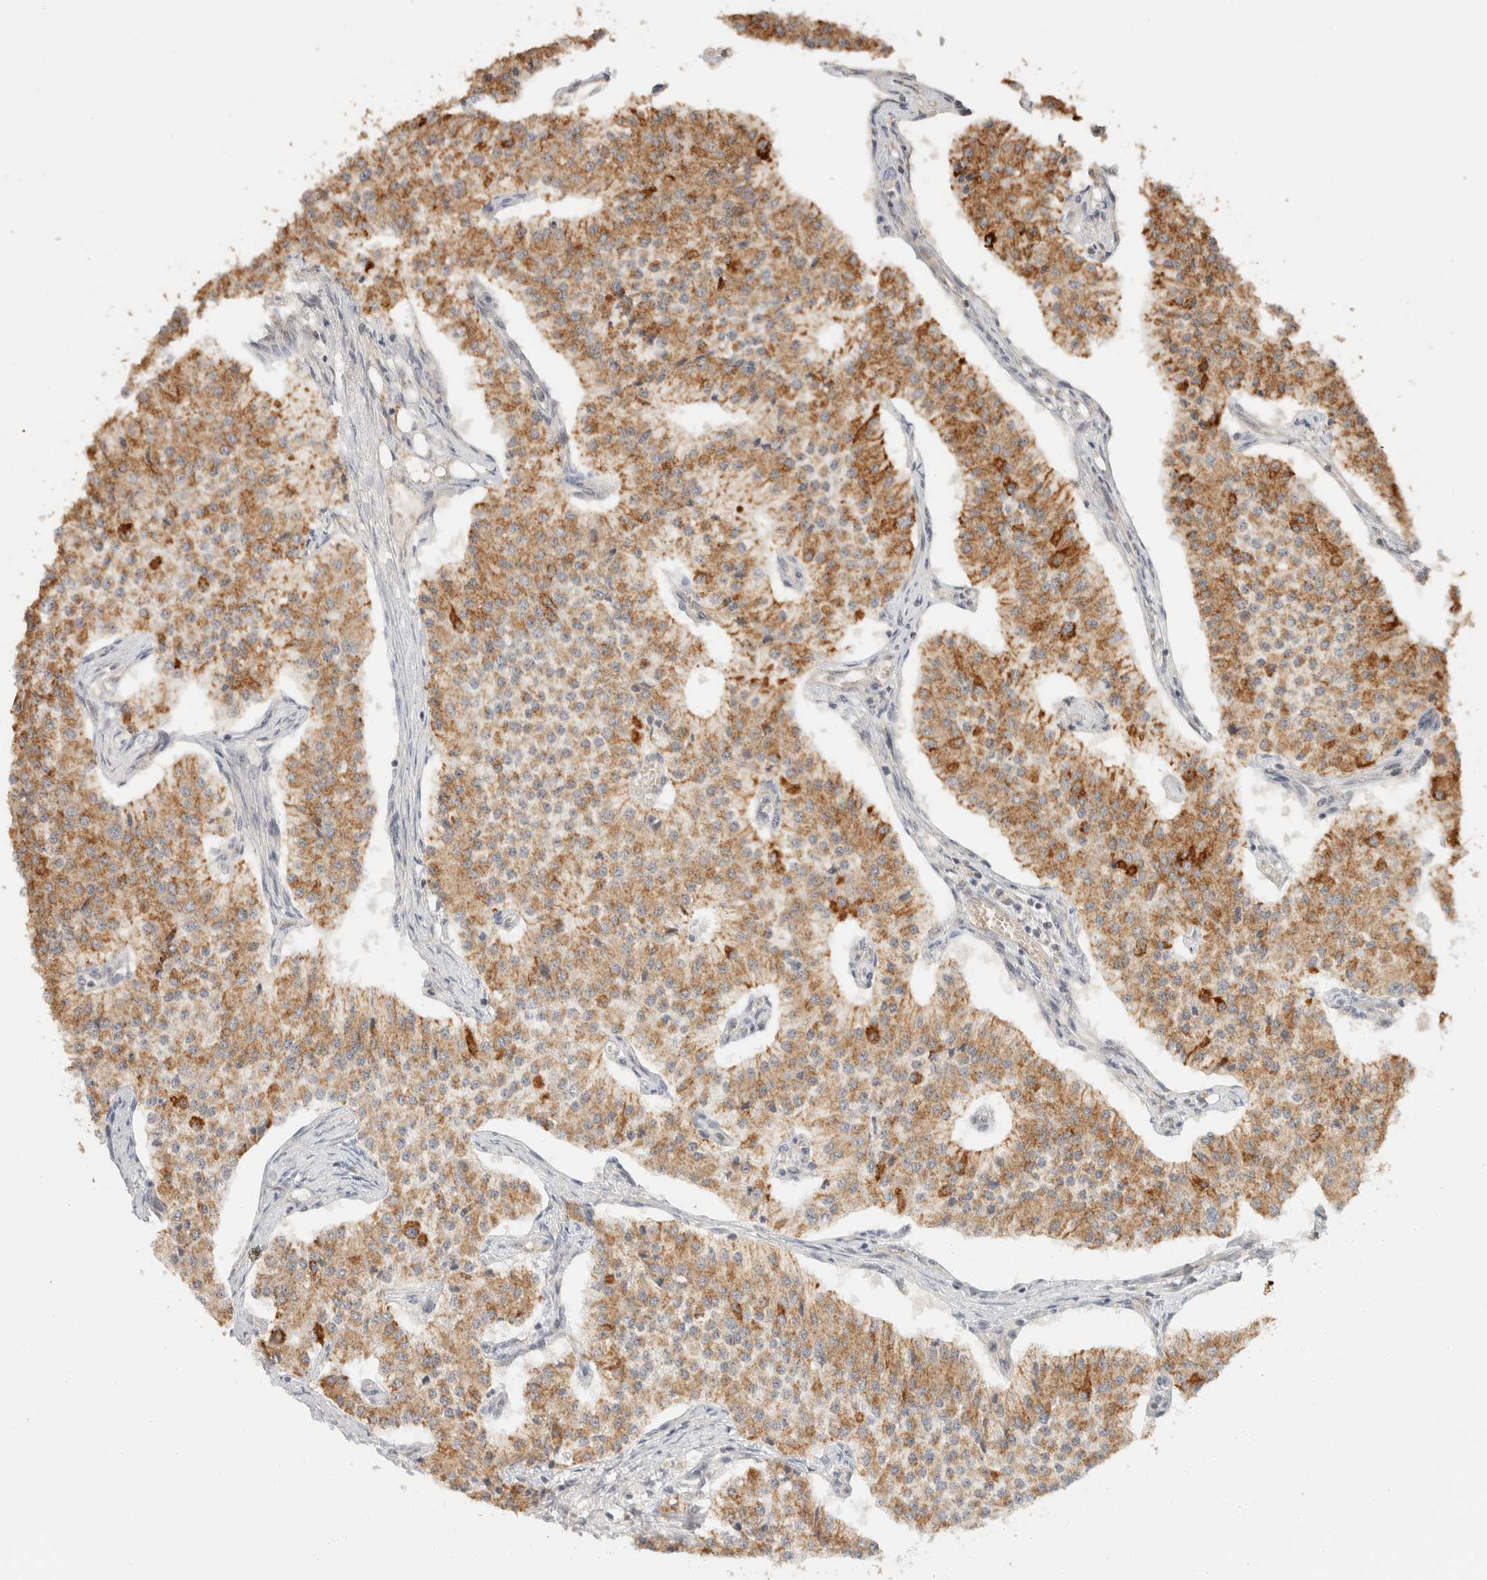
{"staining": {"intensity": "moderate", "quantity": ">75%", "location": "cytoplasmic/membranous"}, "tissue": "carcinoid", "cell_type": "Tumor cells", "image_type": "cancer", "snomed": [{"axis": "morphology", "description": "Carcinoid, malignant, NOS"}, {"axis": "topography", "description": "Colon"}], "caption": "DAB (3,3'-diaminobenzidine) immunohistochemical staining of human carcinoid displays moderate cytoplasmic/membranous protein staining in about >75% of tumor cells. The staining was performed using DAB to visualize the protein expression in brown, while the nuclei were stained in blue with hematoxylin (Magnification: 20x).", "gene": "TACC1", "patient": {"sex": "female", "age": 52}}